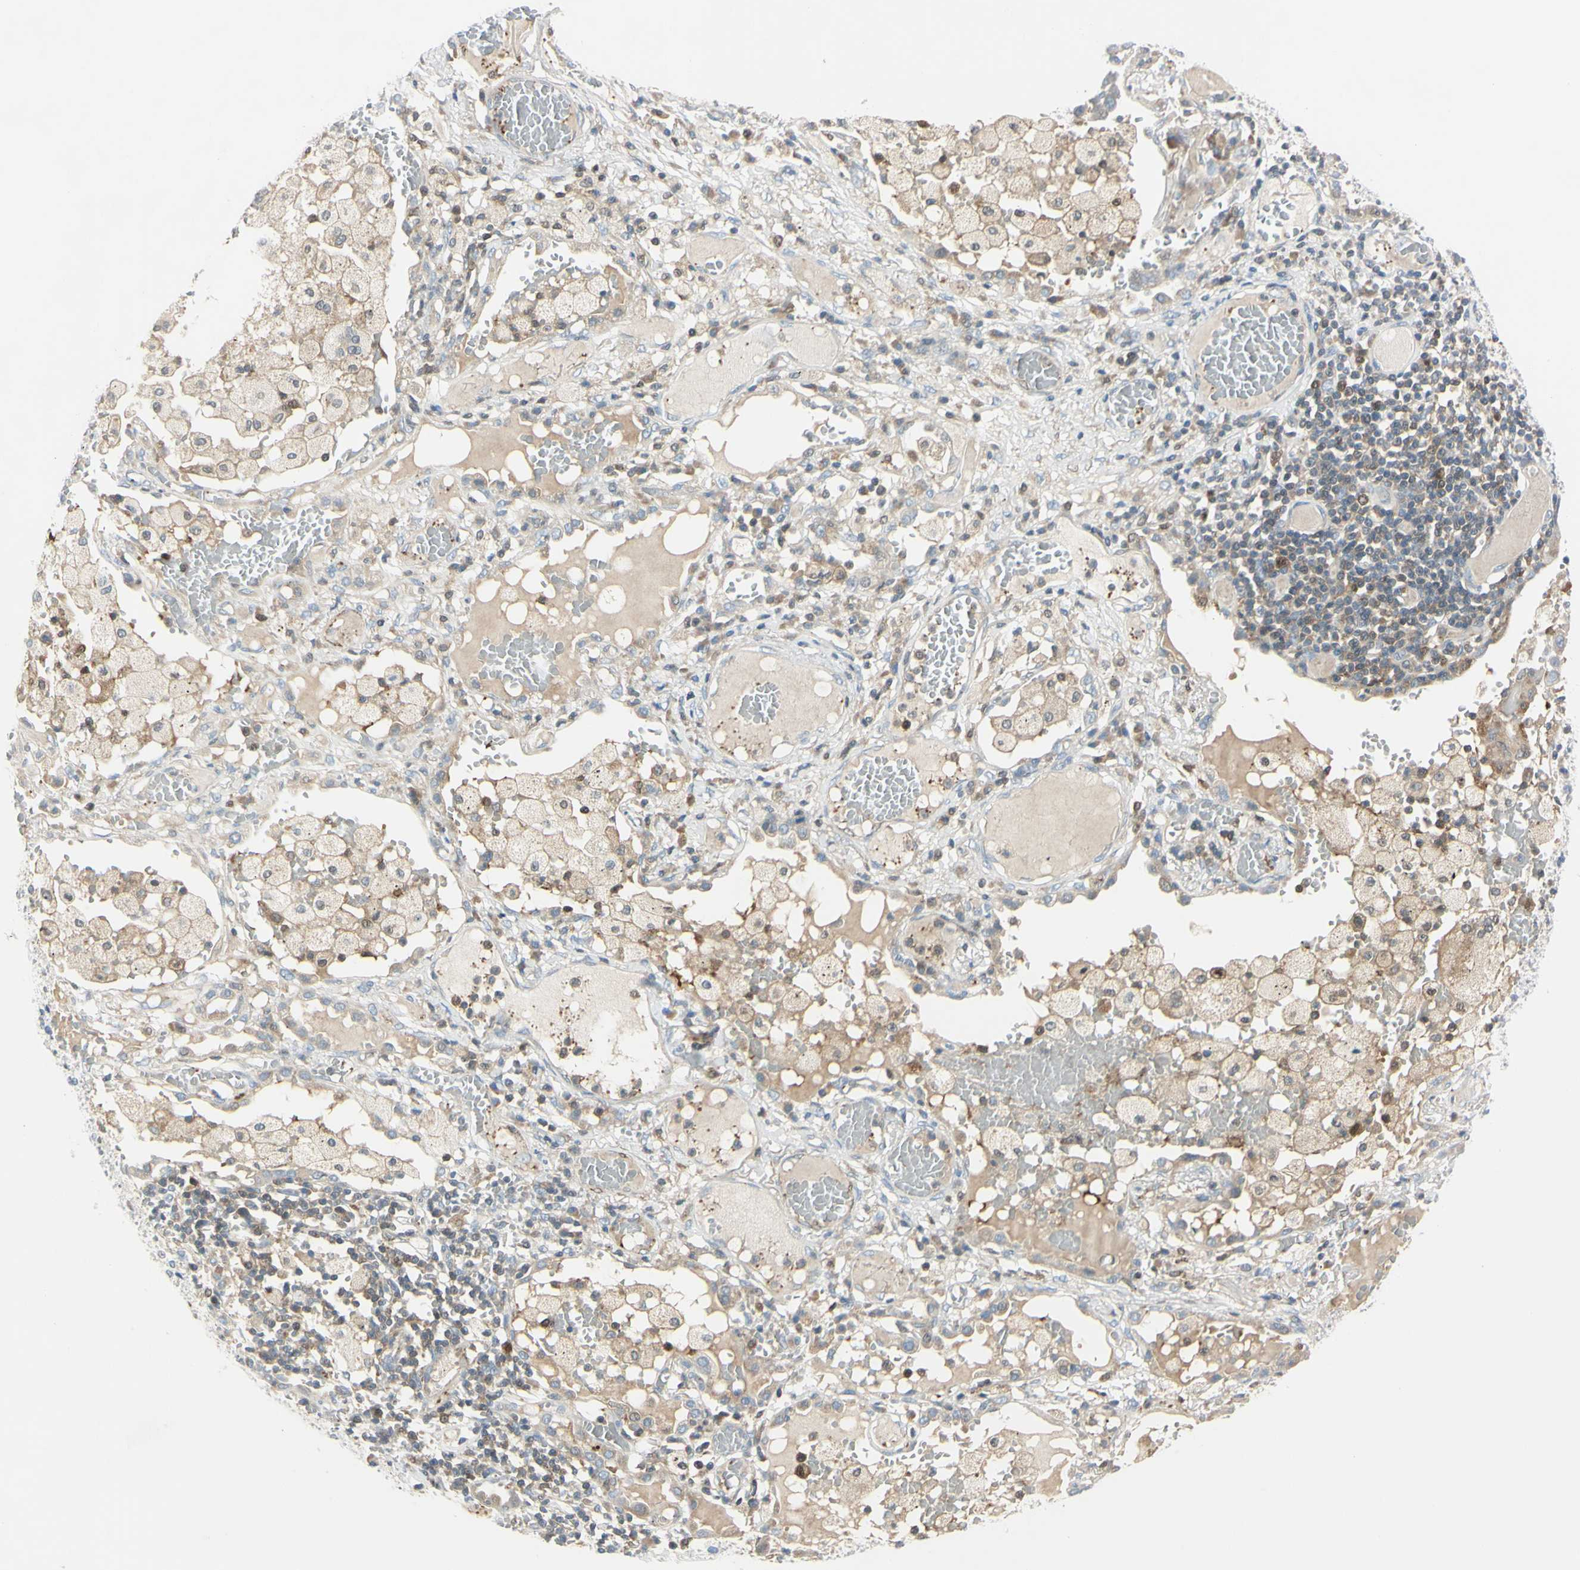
{"staining": {"intensity": "moderate", "quantity": ">75%", "location": "cytoplasmic/membranous"}, "tissue": "lung cancer", "cell_type": "Tumor cells", "image_type": "cancer", "snomed": [{"axis": "morphology", "description": "Squamous cell carcinoma, NOS"}, {"axis": "topography", "description": "Lung"}], "caption": "About >75% of tumor cells in human lung cancer exhibit moderate cytoplasmic/membranous protein staining as visualized by brown immunohistochemical staining.", "gene": "CYRIB", "patient": {"sex": "male", "age": 71}}